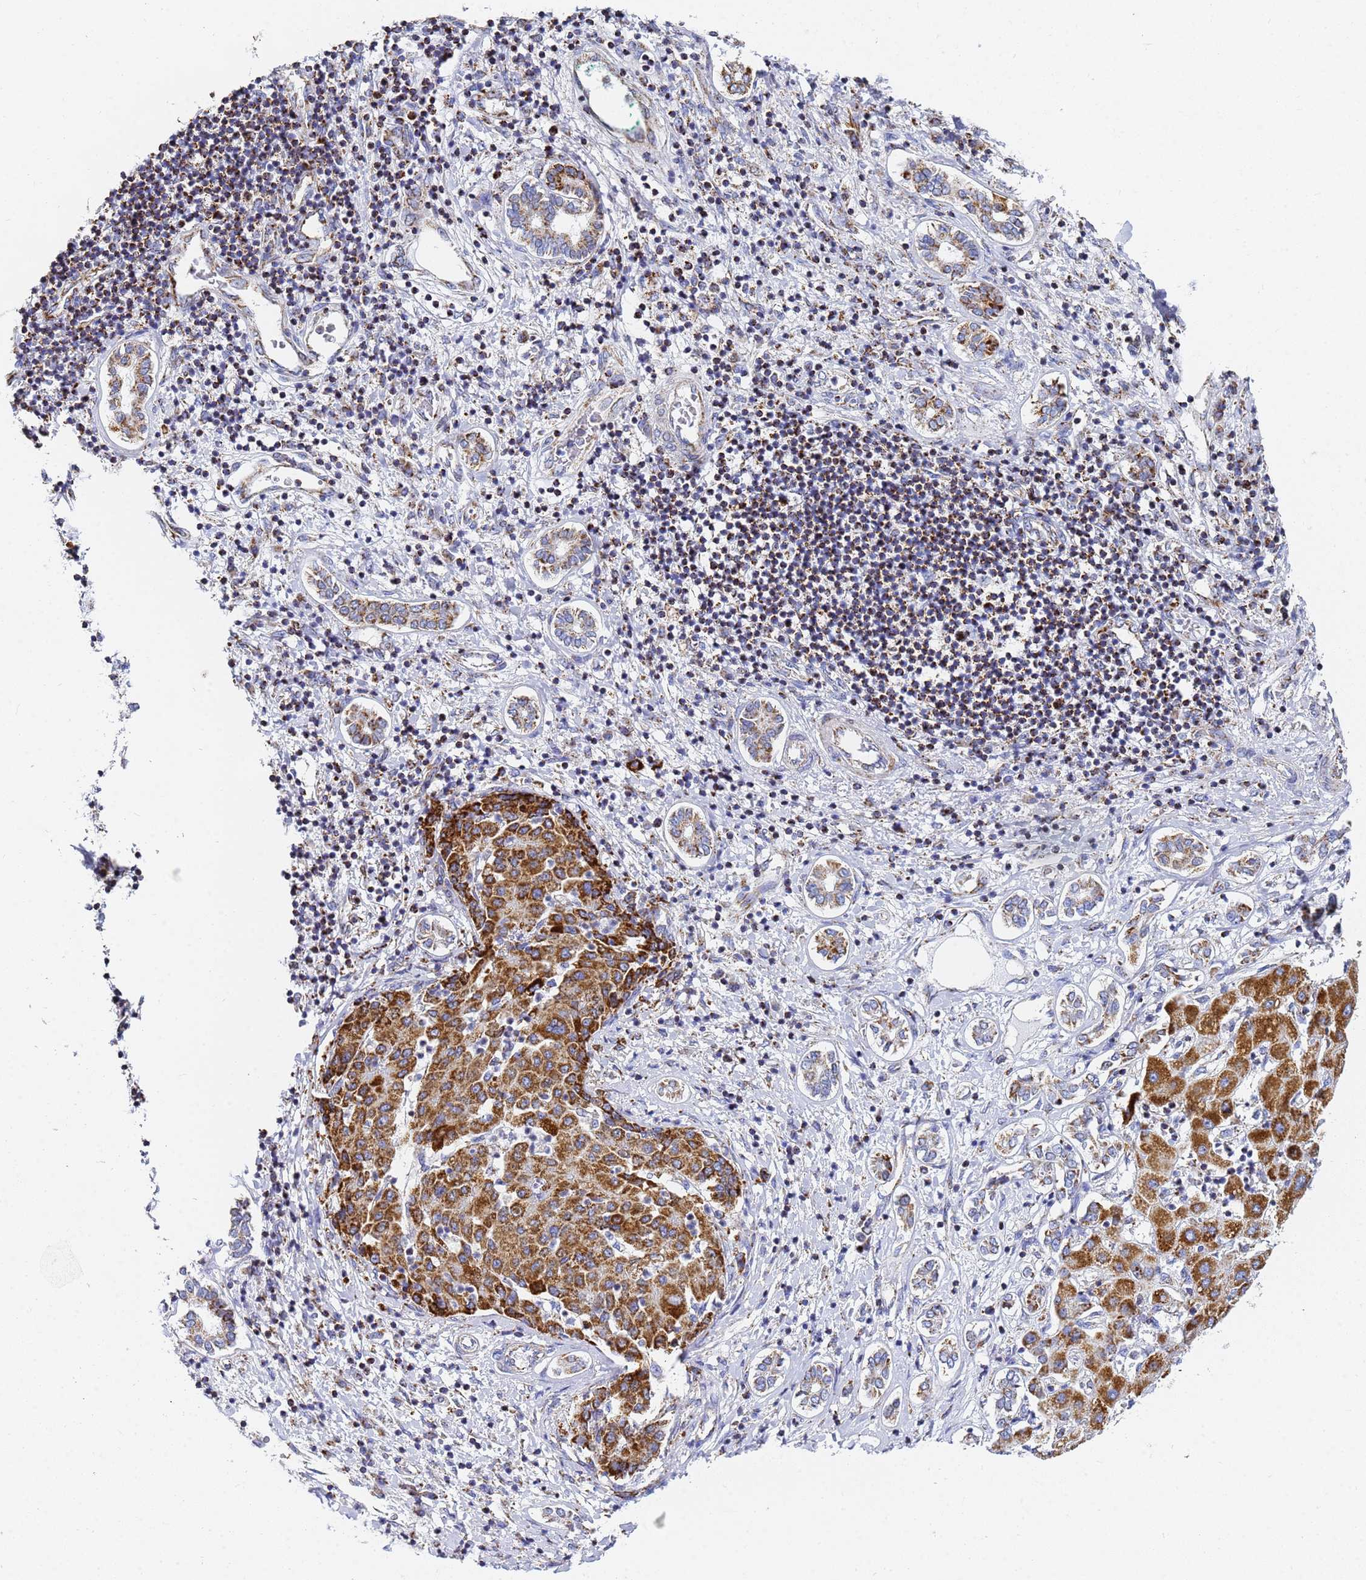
{"staining": {"intensity": "strong", "quantity": ">75%", "location": "cytoplasmic/membranous"}, "tissue": "liver cancer", "cell_type": "Tumor cells", "image_type": "cancer", "snomed": [{"axis": "morphology", "description": "Carcinoma, Hepatocellular, NOS"}, {"axis": "topography", "description": "Liver"}], "caption": "The image displays immunohistochemical staining of hepatocellular carcinoma (liver). There is strong cytoplasmic/membranous expression is identified in approximately >75% of tumor cells. The protein is stained brown, and the nuclei are stained in blue (DAB IHC with brightfield microscopy, high magnification).", "gene": "CNIH4", "patient": {"sex": "male", "age": 65}}